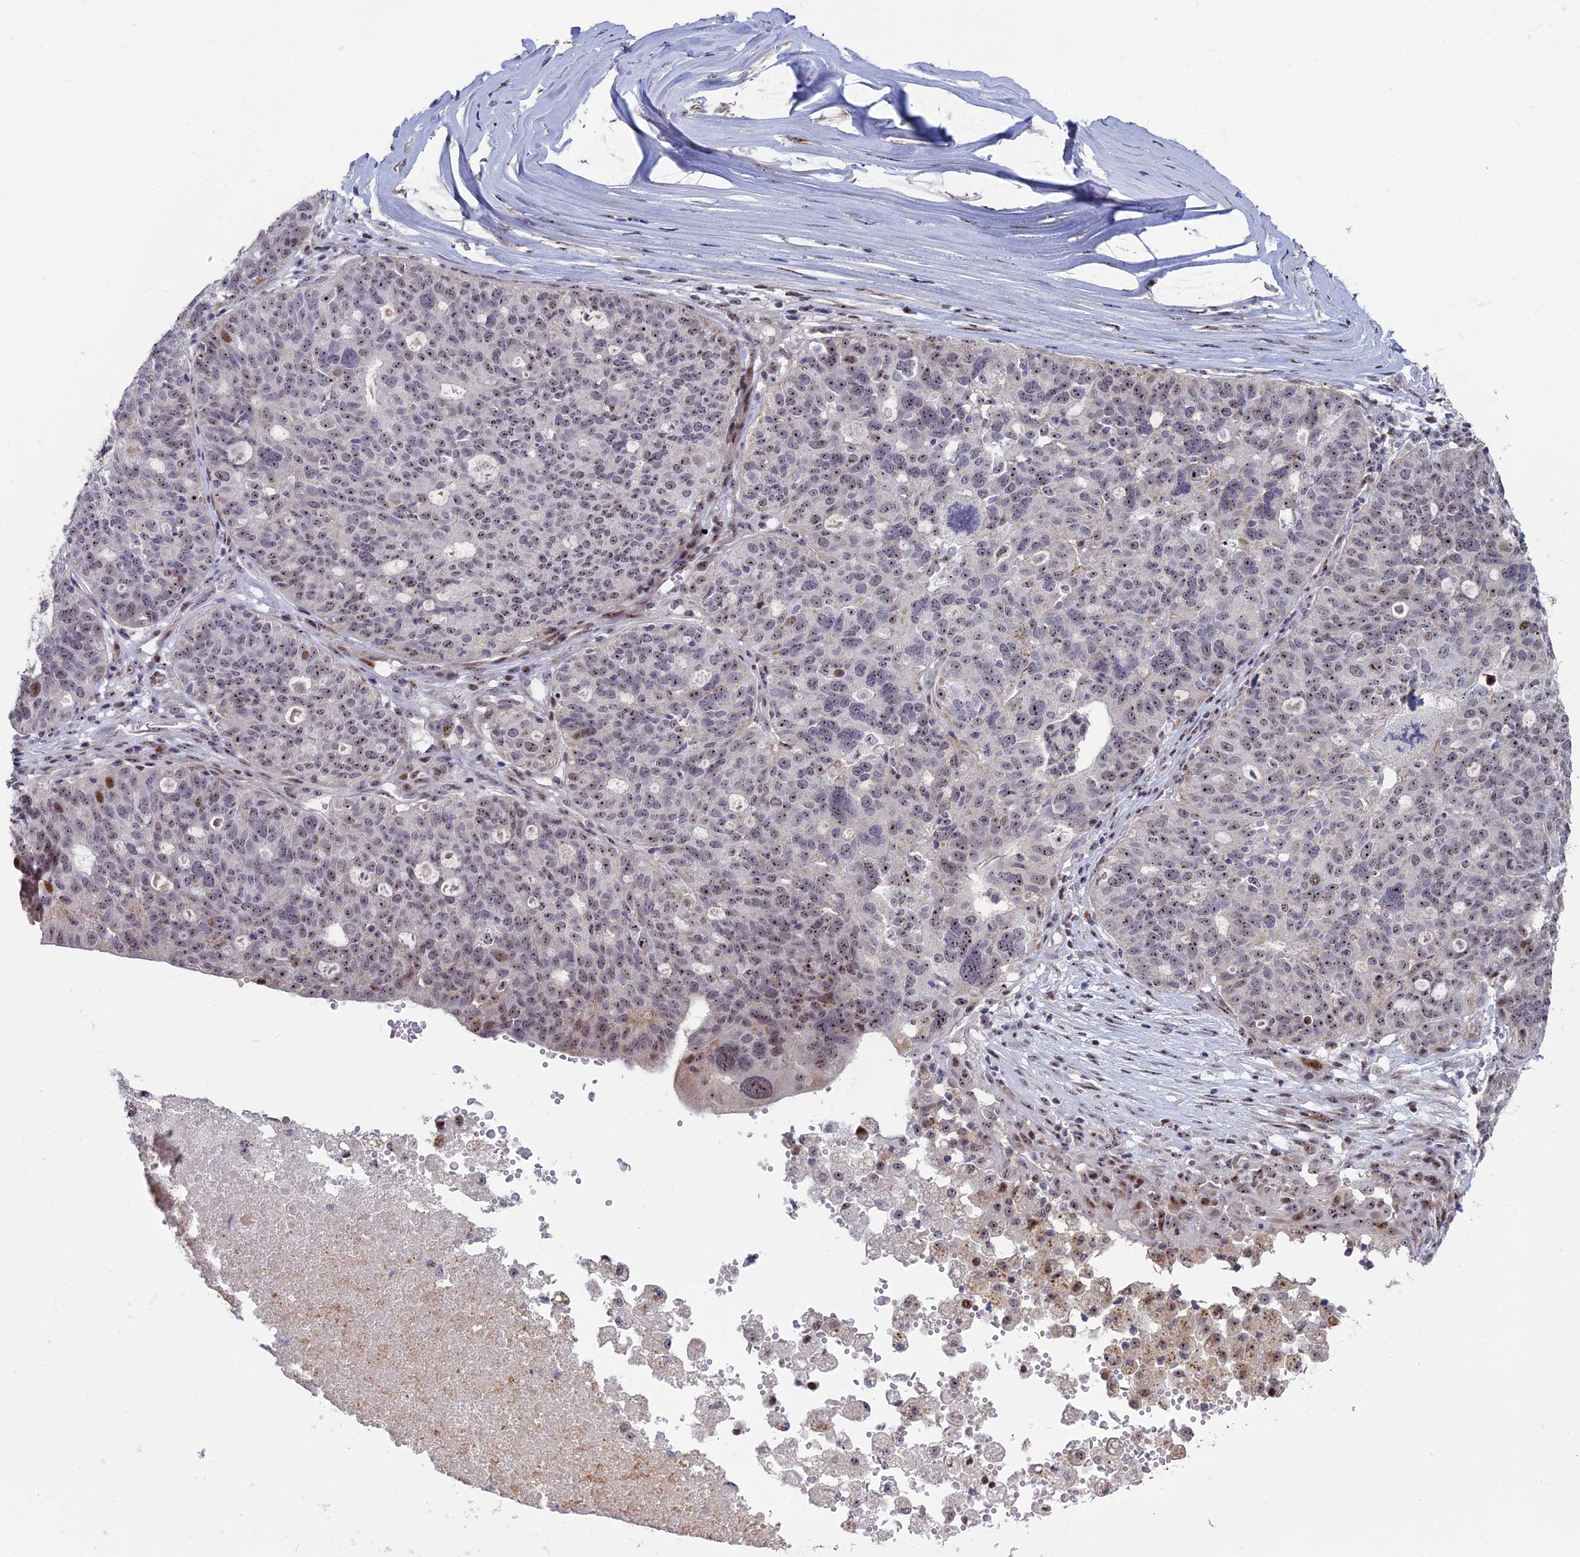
{"staining": {"intensity": "moderate", "quantity": "25%-75%", "location": "nuclear"}, "tissue": "ovarian cancer", "cell_type": "Tumor cells", "image_type": "cancer", "snomed": [{"axis": "morphology", "description": "Cystadenocarcinoma, serous, NOS"}, {"axis": "topography", "description": "Ovary"}], "caption": "Immunohistochemical staining of ovarian serous cystadenocarcinoma displays moderate nuclear protein expression in approximately 25%-75% of tumor cells.", "gene": "FAM131A", "patient": {"sex": "female", "age": 59}}